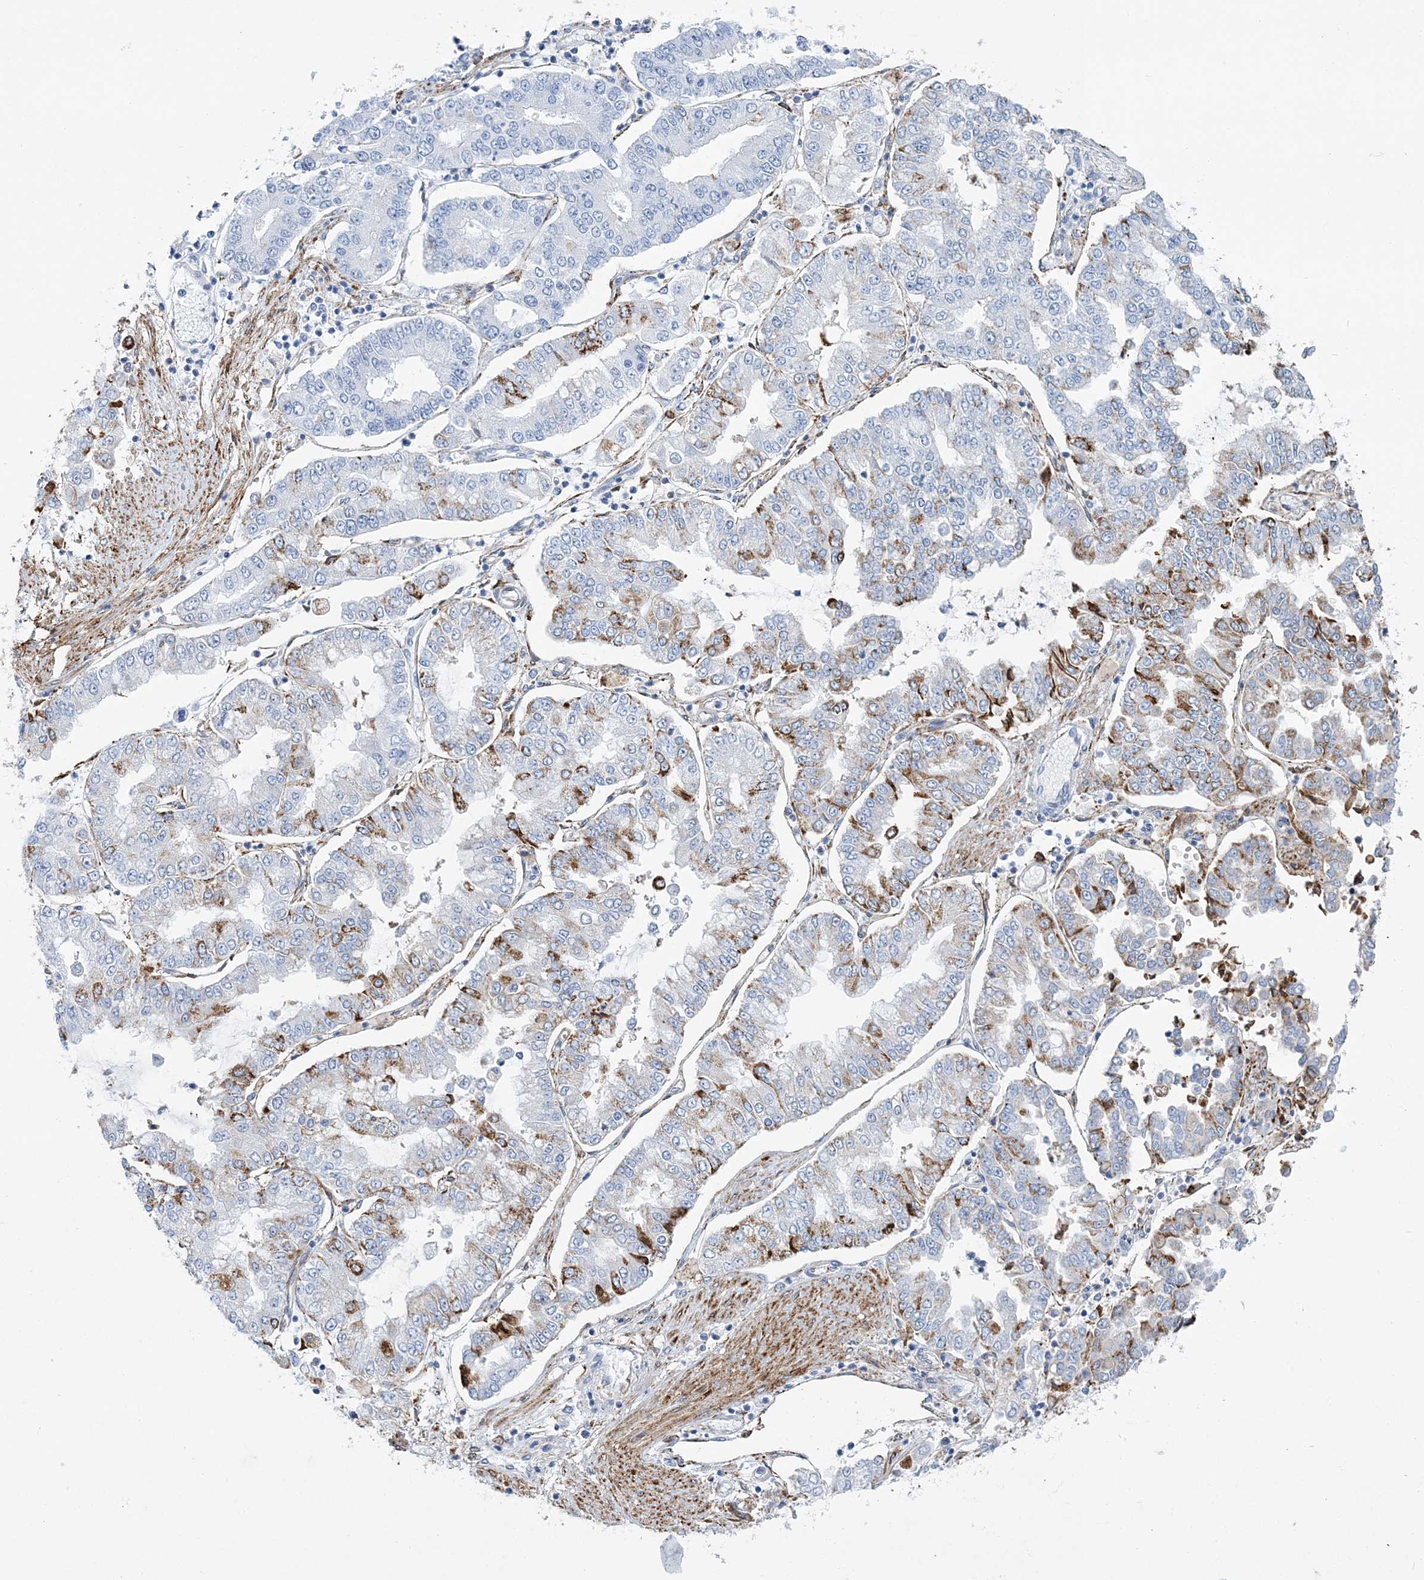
{"staining": {"intensity": "moderate", "quantity": "<25%", "location": "cytoplasmic/membranous"}, "tissue": "stomach cancer", "cell_type": "Tumor cells", "image_type": "cancer", "snomed": [{"axis": "morphology", "description": "Adenocarcinoma, NOS"}, {"axis": "topography", "description": "Stomach"}], "caption": "This micrograph displays immunohistochemistry (IHC) staining of stomach adenocarcinoma, with low moderate cytoplasmic/membranous positivity in about <25% of tumor cells.", "gene": "NKX6-1", "patient": {"sex": "male", "age": 76}}